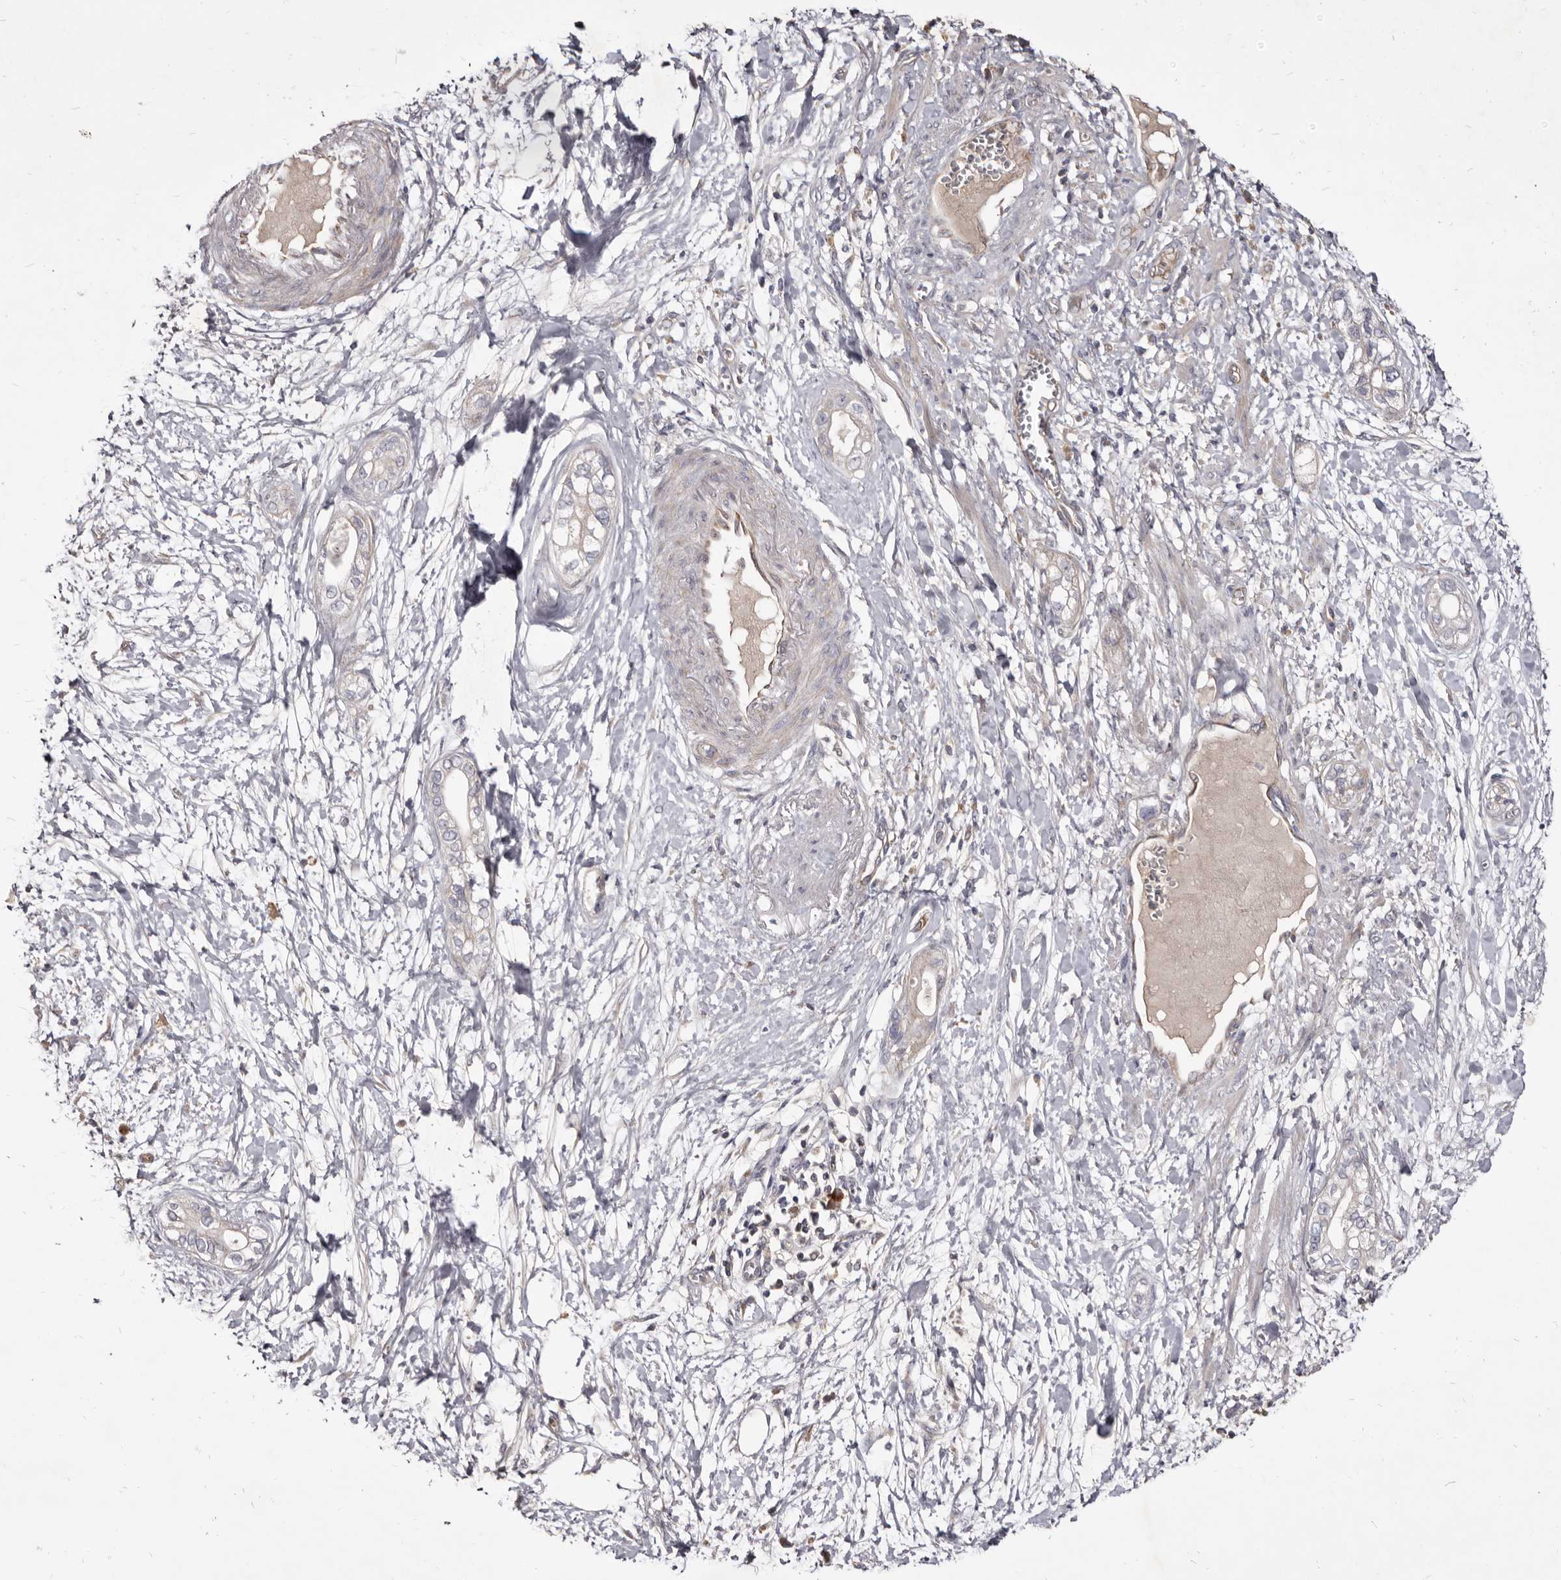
{"staining": {"intensity": "weak", "quantity": "25%-75%", "location": "cytoplasmic/membranous"}, "tissue": "pancreatic cancer", "cell_type": "Tumor cells", "image_type": "cancer", "snomed": [{"axis": "morphology", "description": "Adenocarcinoma, NOS"}, {"axis": "topography", "description": "Pancreas"}], "caption": "Immunohistochemical staining of human pancreatic cancer (adenocarcinoma) demonstrates weak cytoplasmic/membranous protein positivity in approximately 25%-75% of tumor cells.", "gene": "FAS", "patient": {"sex": "male", "age": 68}}